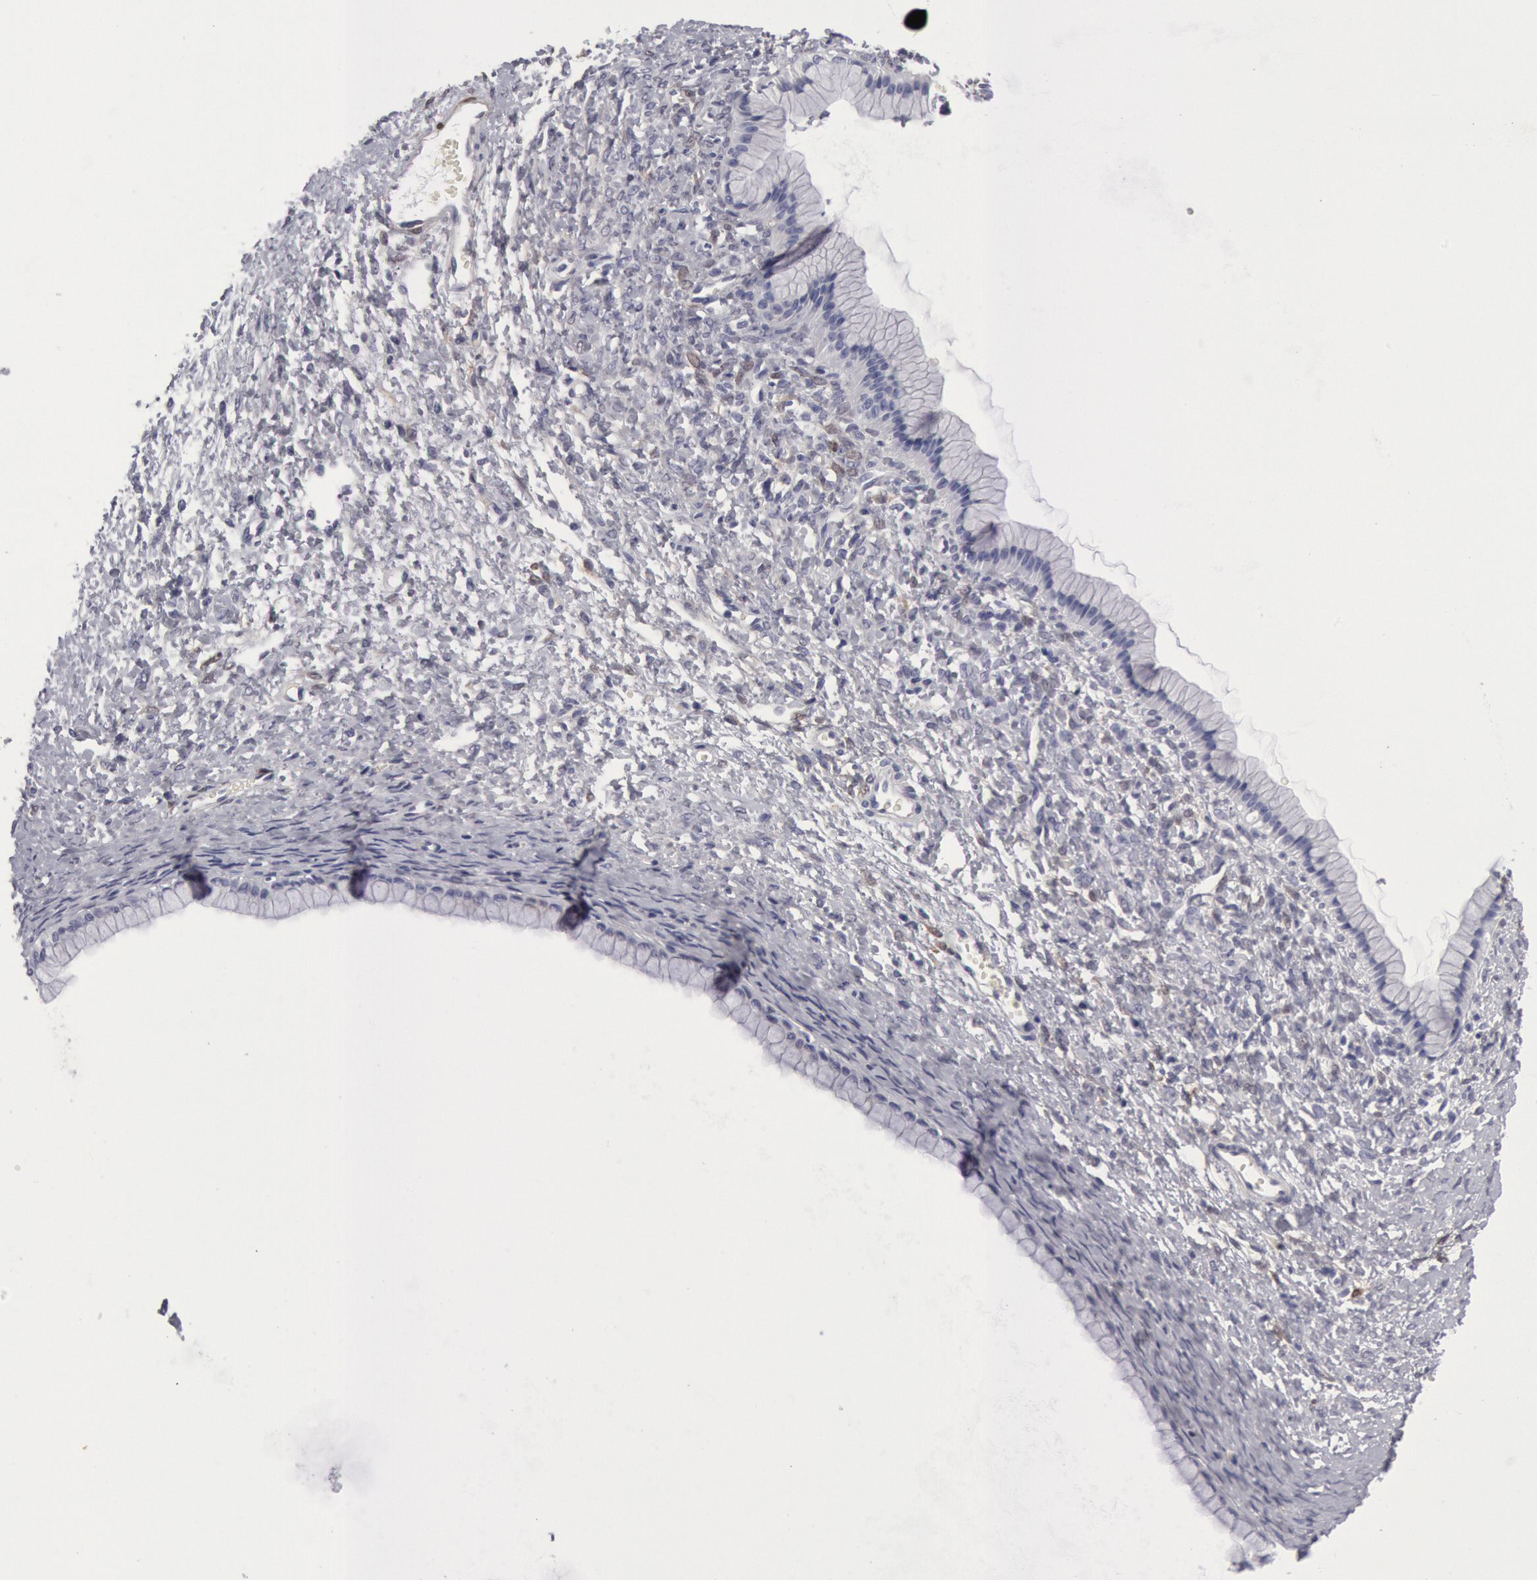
{"staining": {"intensity": "negative", "quantity": "none", "location": "none"}, "tissue": "ovarian cancer", "cell_type": "Tumor cells", "image_type": "cancer", "snomed": [{"axis": "morphology", "description": "Cystadenocarcinoma, mucinous, NOS"}, {"axis": "topography", "description": "Ovary"}], "caption": "Human ovarian cancer stained for a protein using immunohistochemistry (IHC) demonstrates no positivity in tumor cells.", "gene": "FHL1", "patient": {"sex": "female", "age": 25}}